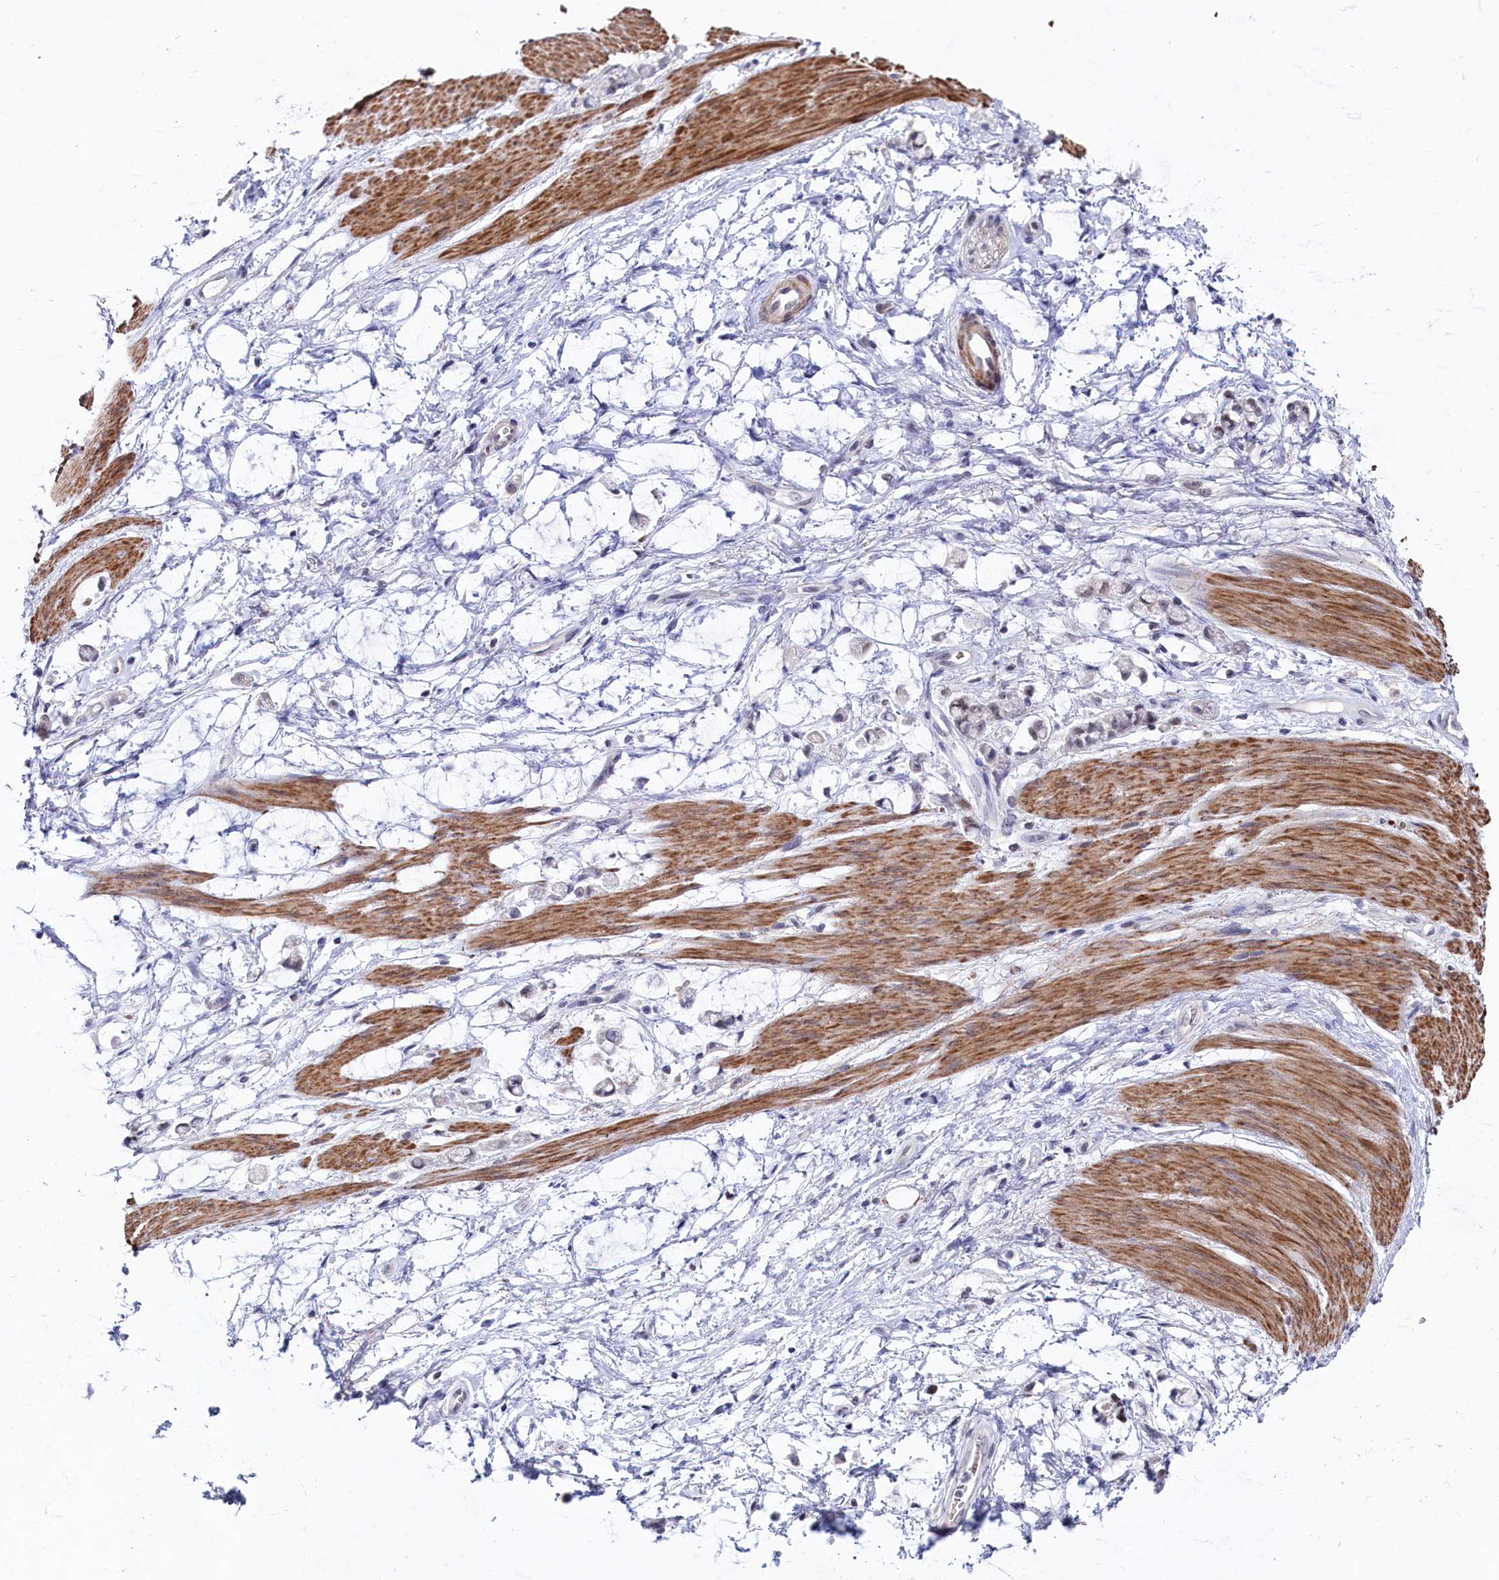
{"staining": {"intensity": "negative", "quantity": "none", "location": "none"}, "tissue": "stomach cancer", "cell_type": "Tumor cells", "image_type": "cancer", "snomed": [{"axis": "morphology", "description": "Adenocarcinoma, NOS"}, {"axis": "topography", "description": "Stomach"}], "caption": "Tumor cells show no significant staining in adenocarcinoma (stomach). Nuclei are stained in blue.", "gene": "TIGD4", "patient": {"sex": "female", "age": 60}}